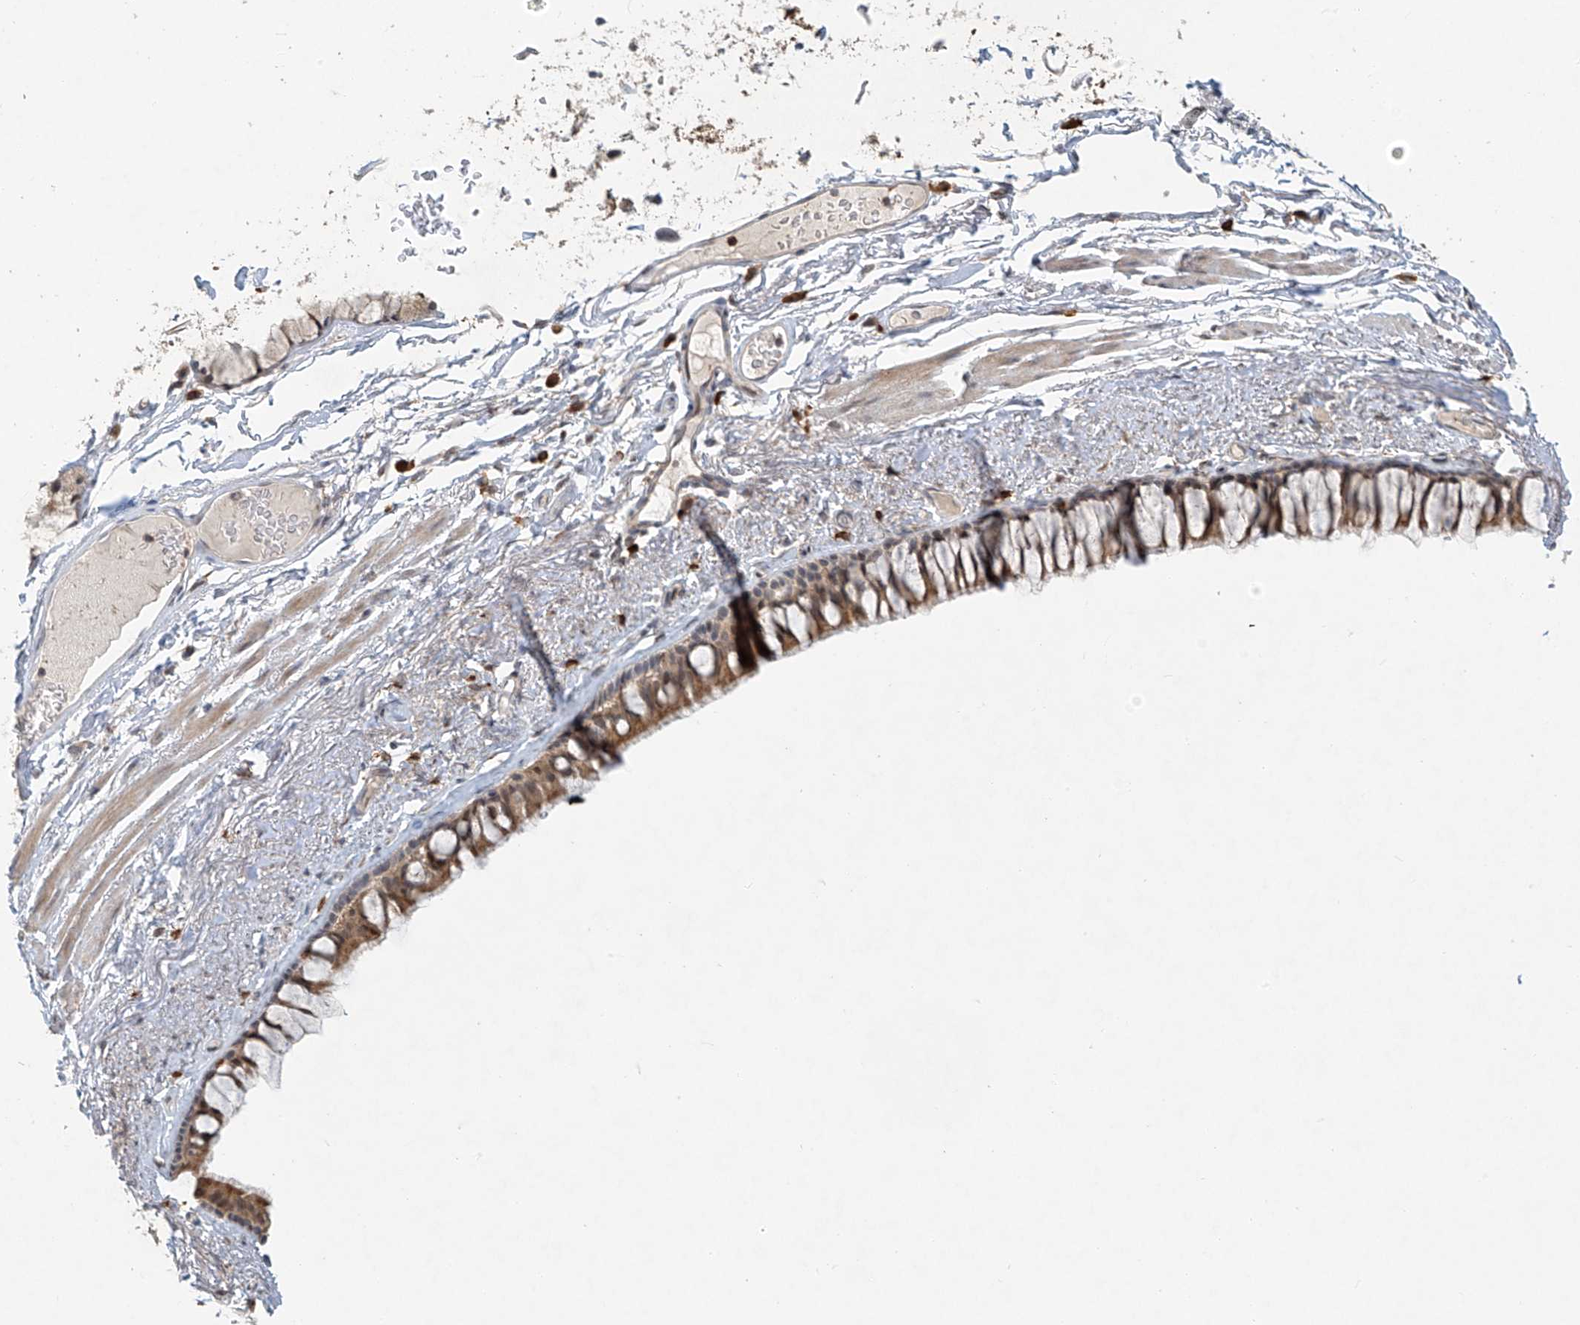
{"staining": {"intensity": "moderate", "quantity": ">75%", "location": "cytoplasmic/membranous"}, "tissue": "bronchus", "cell_type": "Respiratory epithelial cells", "image_type": "normal", "snomed": [{"axis": "morphology", "description": "Normal tissue, NOS"}, {"axis": "topography", "description": "Cartilage tissue"}, {"axis": "topography", "description": "Bronchus"}], "caption": "Protein staining of unremarkable bronchus exhibits moderate cytoplasmic/membranous staining in about >75% of respiratory epithelial cells.", "gene": "SYTL3", "patient": {"sex": "female", "age": 73}}